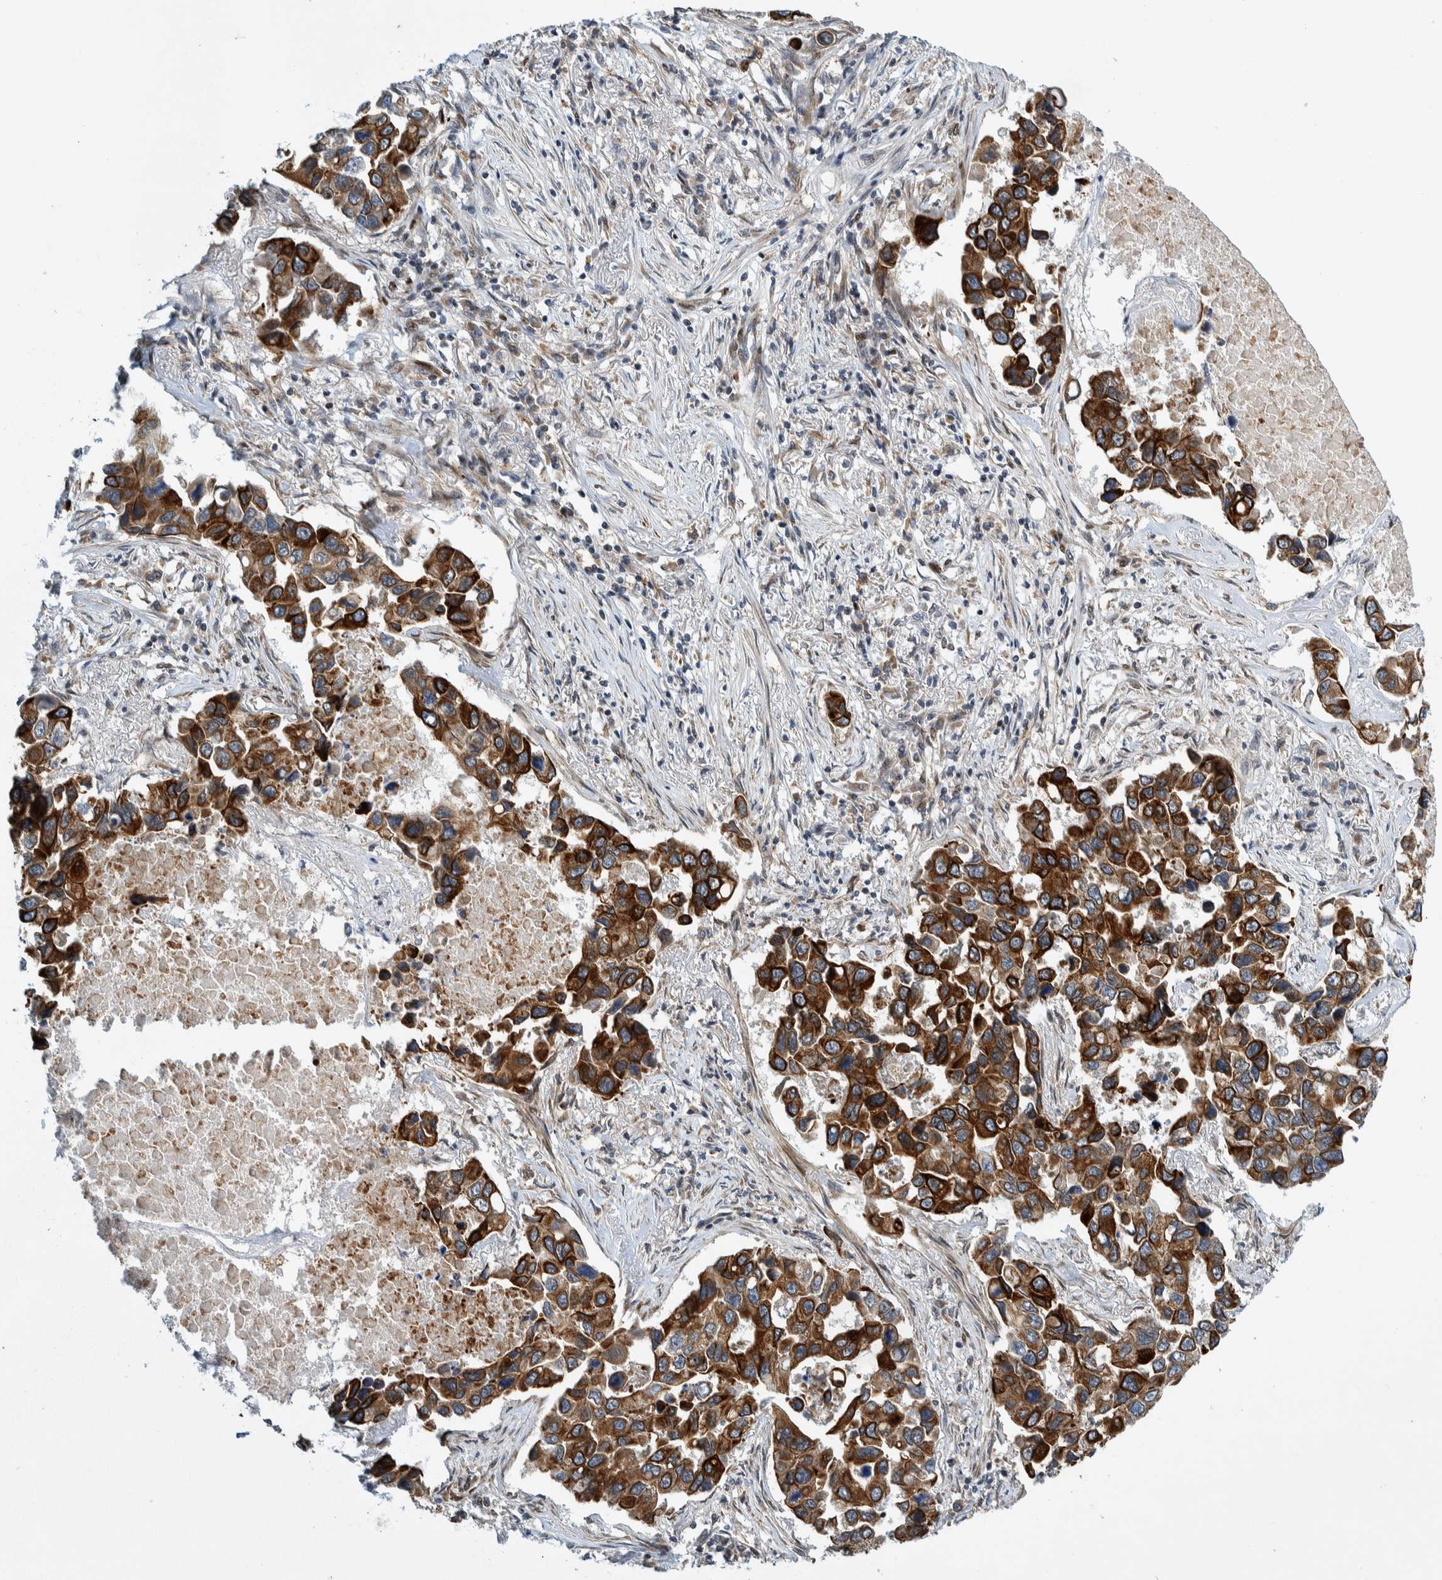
{"staining": {"intensity": "strong", "quantity": ">75%", "location": "cytoplasmic/membranous"}, "tissue": "lung cancer", "cell_type": "Tumor cells", "image_type": "cancer", "snomed": [{"axis": "morphology", "description": "Adenocarcinoma, NOS"}, {"axis": "topography", "description": "Lung"}], "caption": "An image of adenocarcinoma (lung) stained for a protein demonstrates strong cytoplasmic/membranous brown staining in tumor cells.", "gene": "CCDC57", "patient": {"sex": "male", "age": 64}}